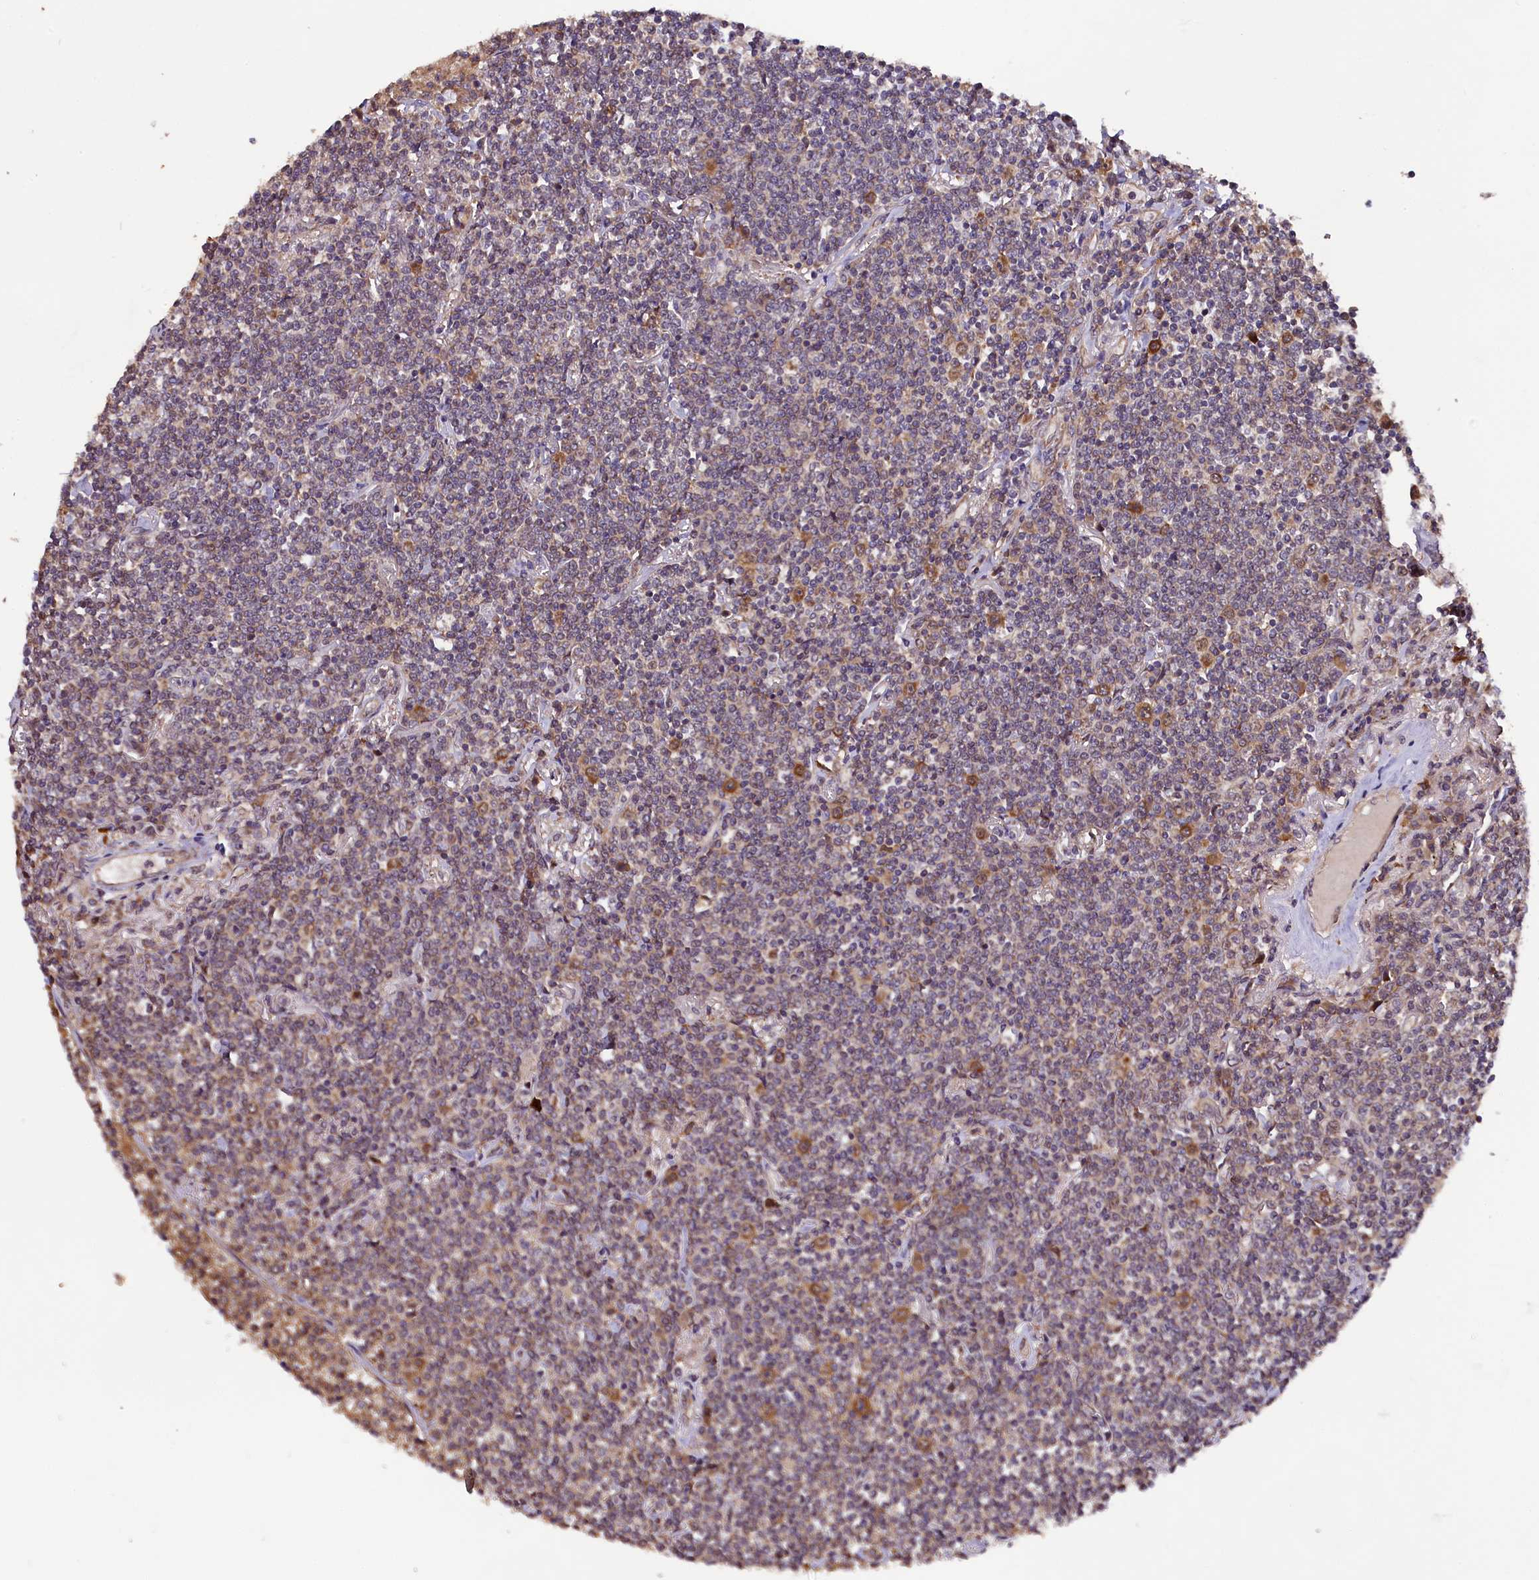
{"staining": {"intensity": "weak", "quantity": "<25%", "location": "cytoplasmic/membranous"}, "tissue": "lymphoma", "cell_type": "Tumor cells", "image_type": "cancer", "snomed": [{"axis": "morphology", "description": "Malignant lymphoma, non-Hodgkin's type, Low grade"}, {"axis": "topography", "description": "Lung"}], "caption": "Human lymphoma stained for a protein using immunohistochemistry (IHC) displays no staining in tumor cells.", "gene": "DOHH", "patient": {"sex": "female", "age": 71}}